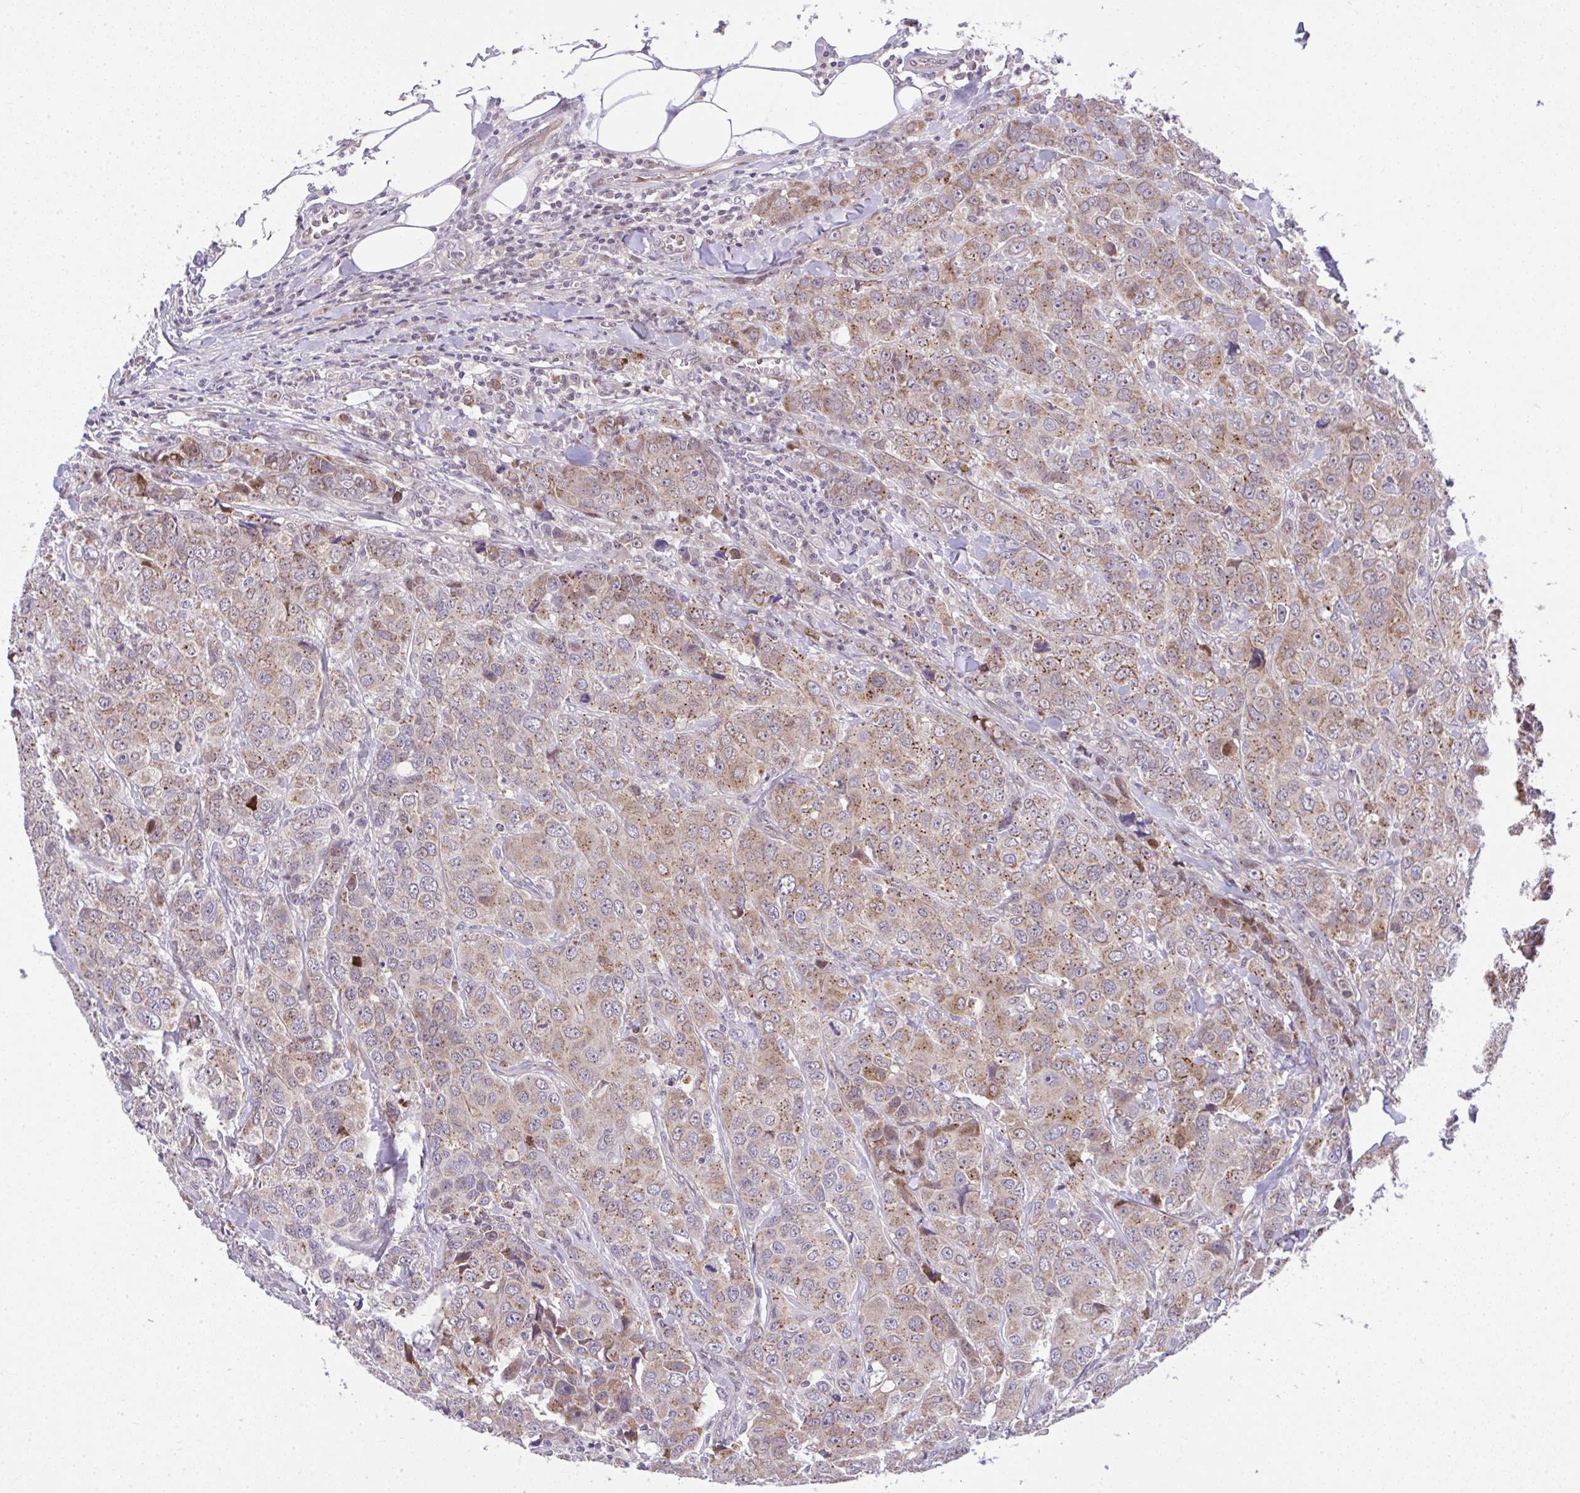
{"staining": {"intensity": "moderate", "quantity": "25%-75%", "location": "cytoplasmic/membranous"}, "tissue": "breast cancer", "cell_type": "Tumor cells", "image_type": "cancer", "snomed": [{"axis": "morphology", "description": "Duct carcinoma"}, {"axis": "topography", "description": "Breast"}], "caption": "A medium amount of moderate cytoplasmic/membranous staining is identified in about 25%-75% of tumor cells in breast cancer (invasive ductal carcinoma) tissue. The protein is shown in brown color, while the nuclei are stained blue.", "gene": "CHIA", "patient": {"sex": "female", "age": 43}}